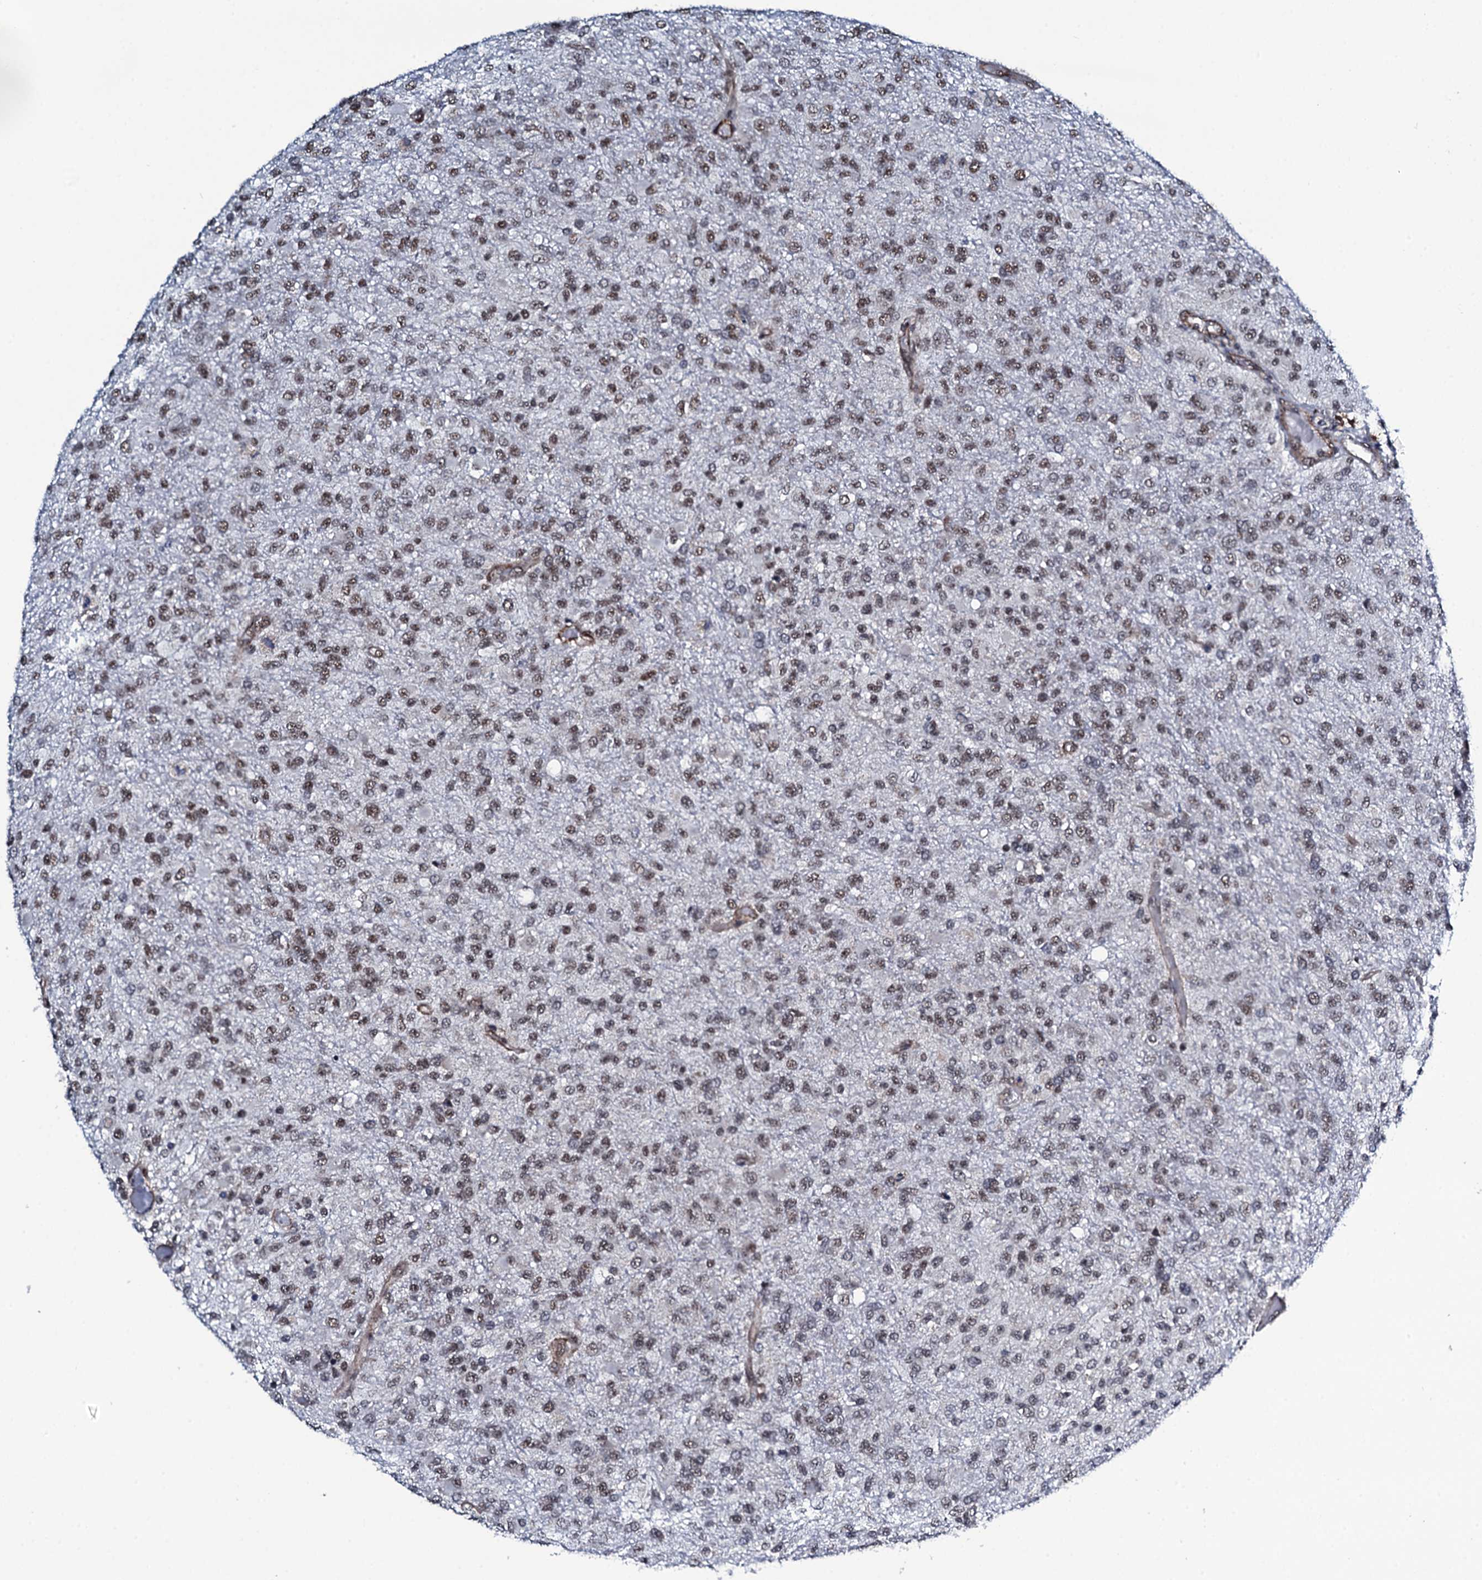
{"staining": {"intensity": "moderate", "quantity": ">75%", "location": "nuclear"}, "tissue": "glioma", "cell_type": "Tumor cells", "image_type": "cancer", "snomed": [{"axis": "morphology", "description": "Glioma, malignant, High grade"}, {"axis": "topography", "description": "Brain"}], "caption": "A photomicrograph of high-grade glioma (malignant) stained for a protein reveals moderate nuclear brown staining in tumor cells. (Stains: DAB in brown, nuclei in blue, Microscopy: brightfield microscopy at high magnification).", "gene": "CWC15", "patient": {"sex": "female", "age": 74}}